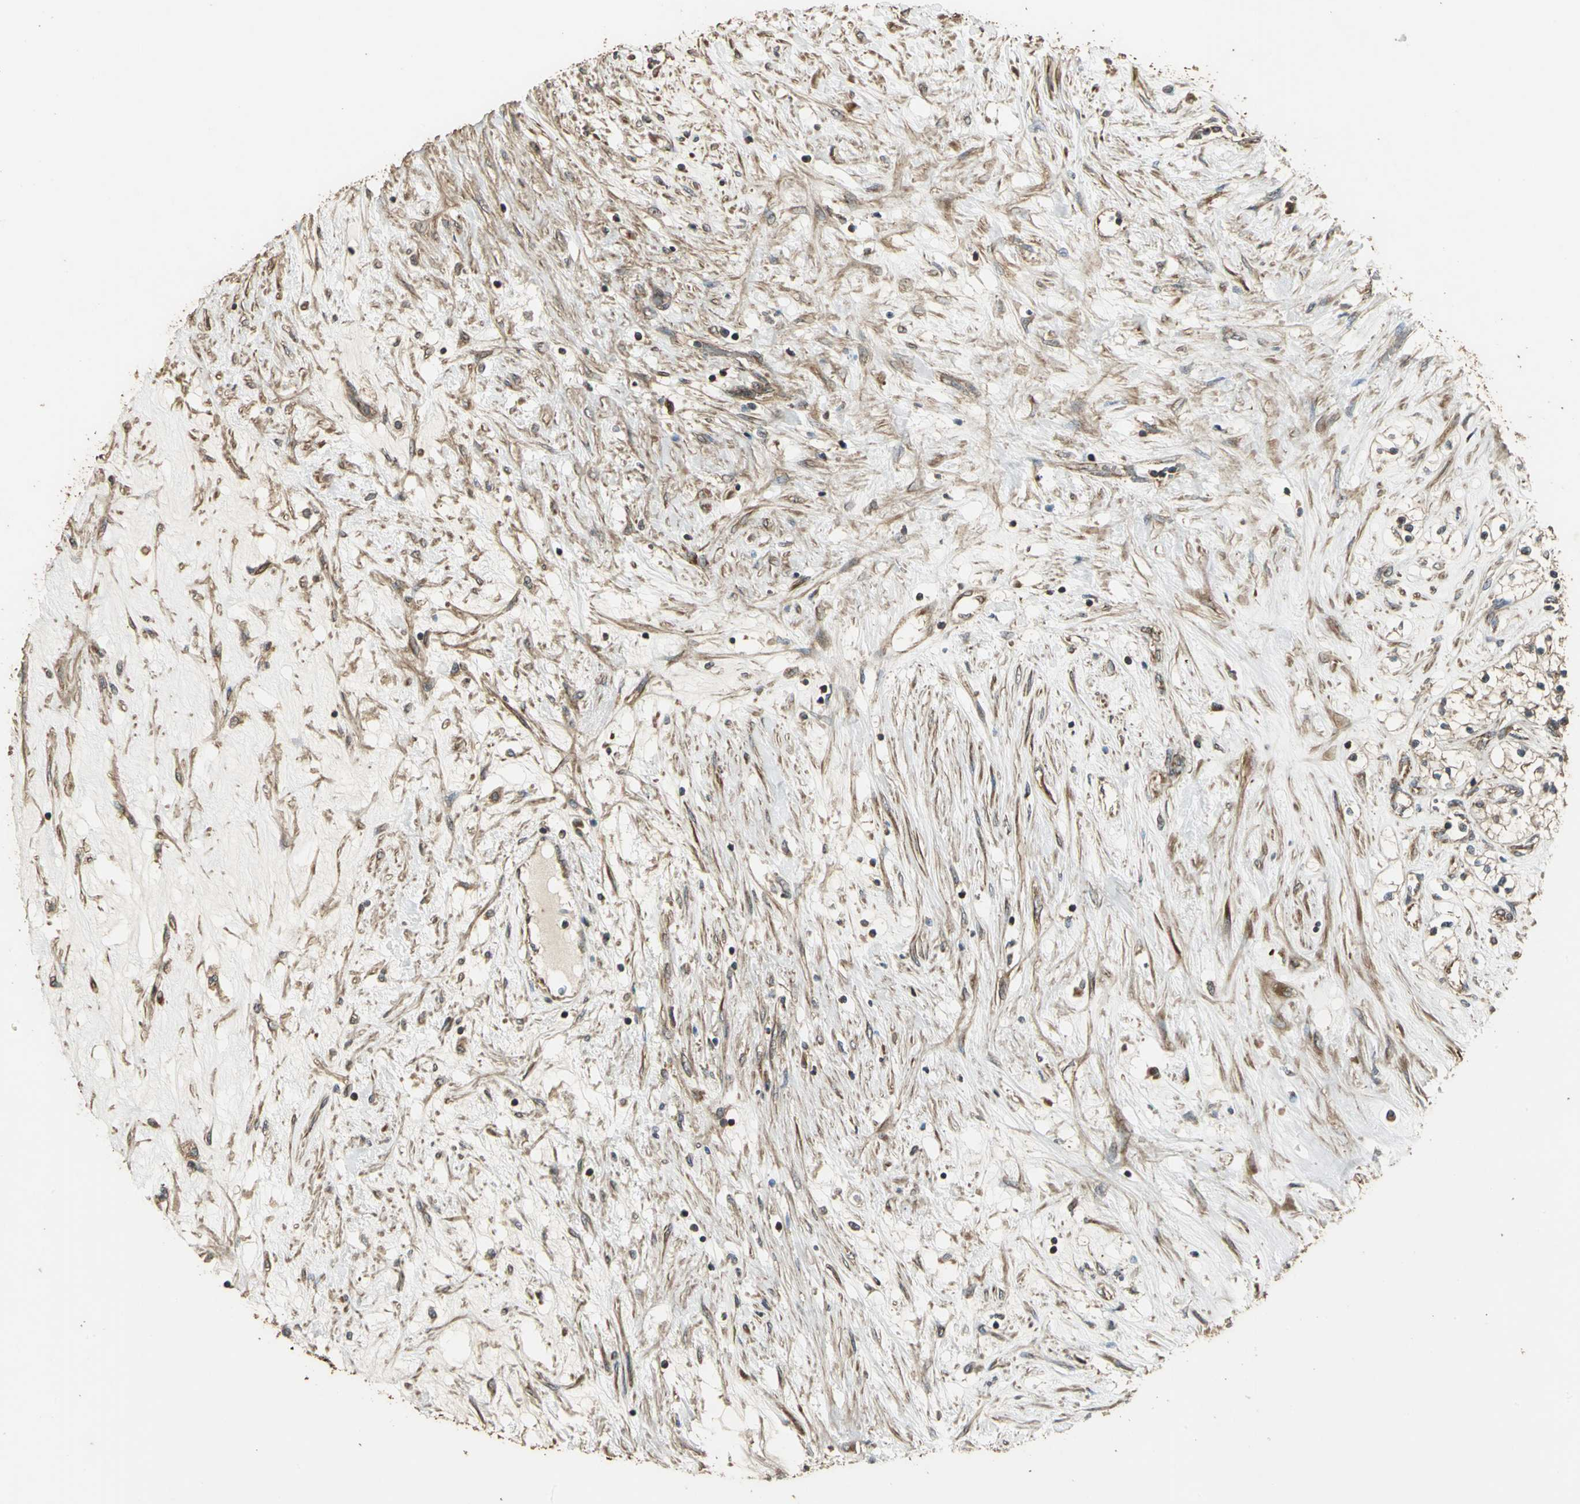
{"staining": {"intensity": "moderate", "quantity": ">75%", "location": "cytoplasmic/membranous"}, "tissue": "renal cancer", "cell_type": "Tumor cells", "image_type": "cancer", "snomed": [{"axis": "morphology", "description": "Adenocarcinoma, NOS"}, {"axis": "topography", "description": "Kidney"}], "caption": "Renal adenocarcinoma stained with a brown dye reveals moderate cytoplasmic/membranous positive positivity in about >75% of tumor cells.", "gene": "KANK1", "patient": {"sex": "male", "age": 68}}